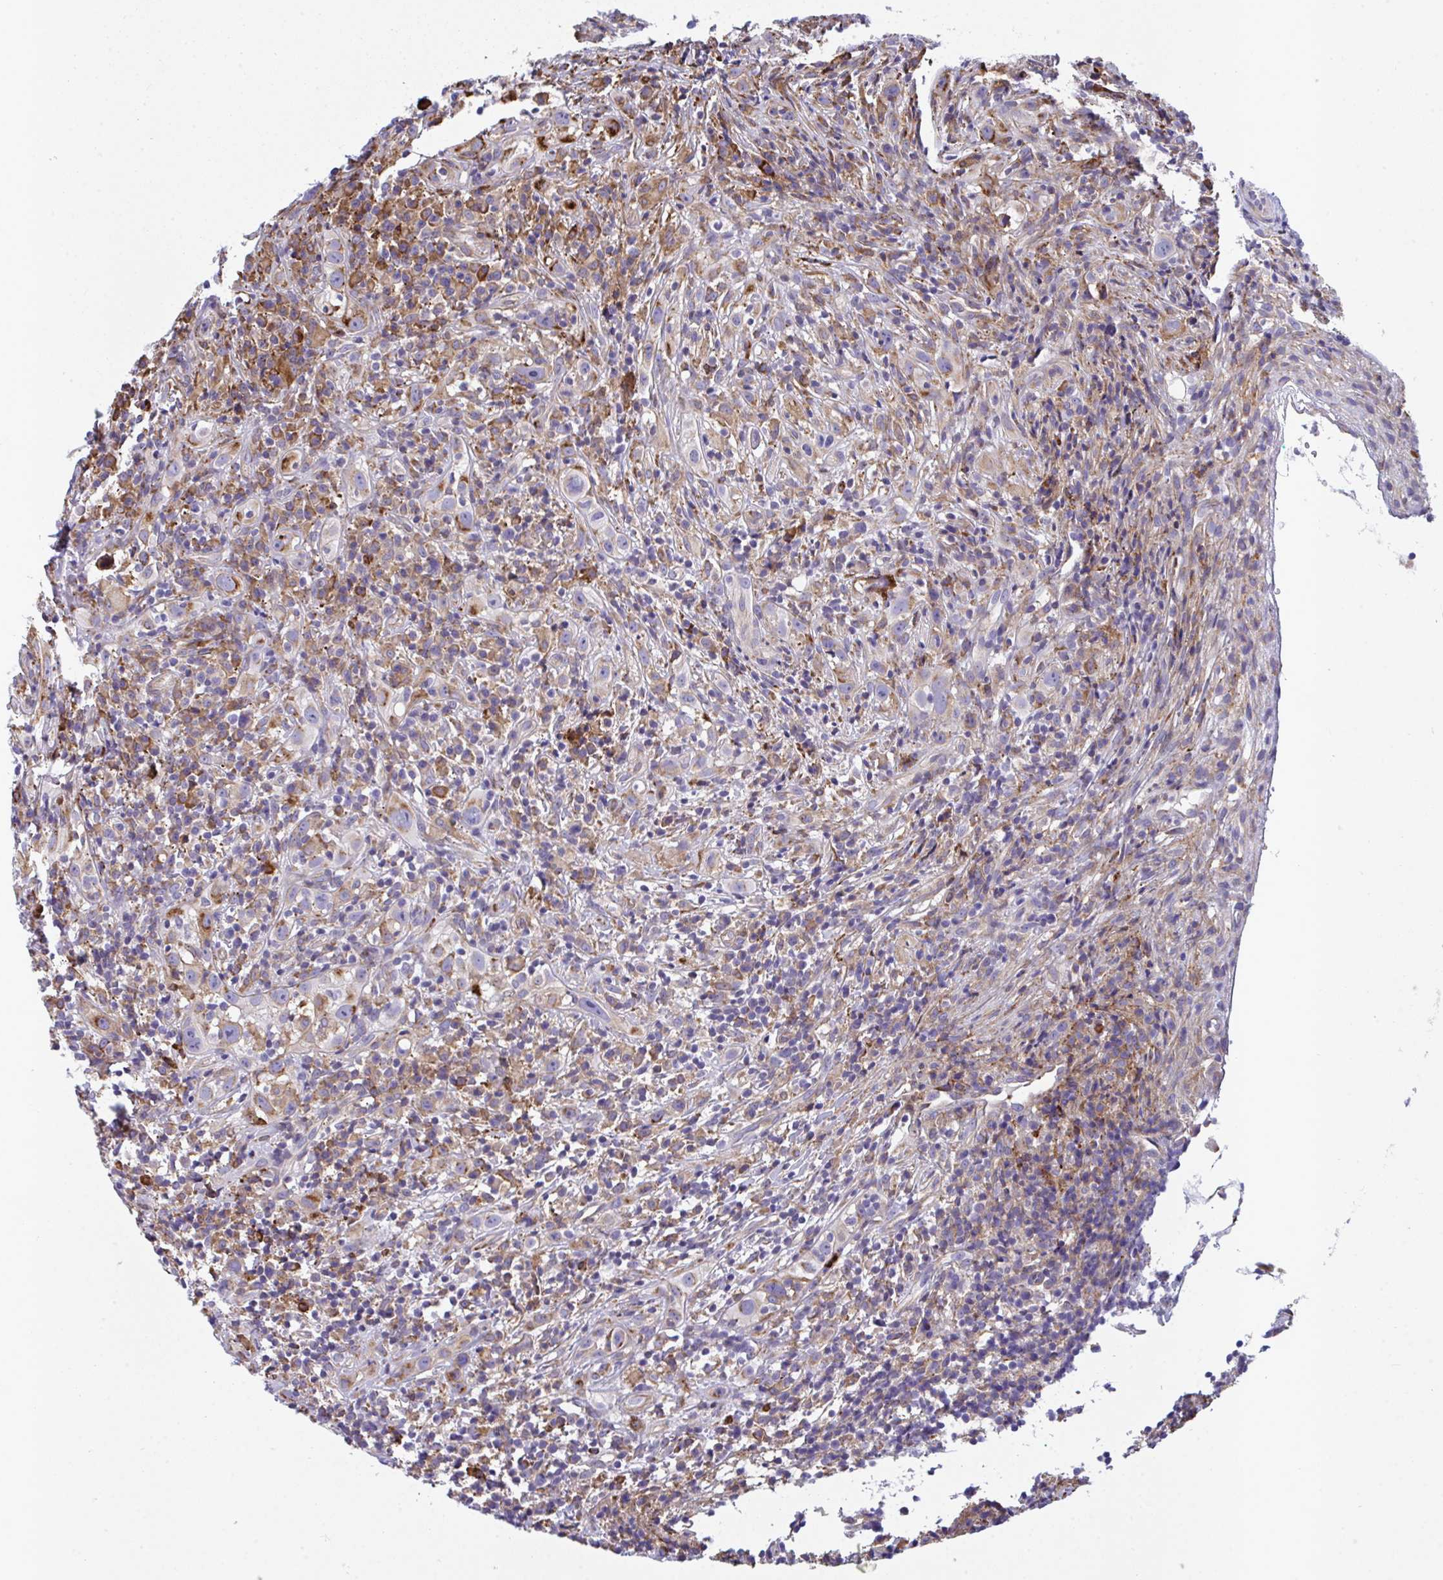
{"staining": {"intensity": "moderate", "quantity": "25%-75%", "location": "cytoplasmic/membranous"}, "tissue": "head and neck cancer", "cell_type": "Tumor cells", "image_type": "cancer", "snomed": [{"axis": "morphology", "description": "Squamous cell carcinoma, NOS"}, {"axis": "topography", "description": "Head-Neck"}], "caption": "Head and neck squamous cell carcinoma stained with DAB IHC reveals medium levels of moderate cytoplasmic/membranous positivity in about 25%-75% of tumor cells.", "gene": "PEAK3", "patient": {"sex": "female", "age": 95}}